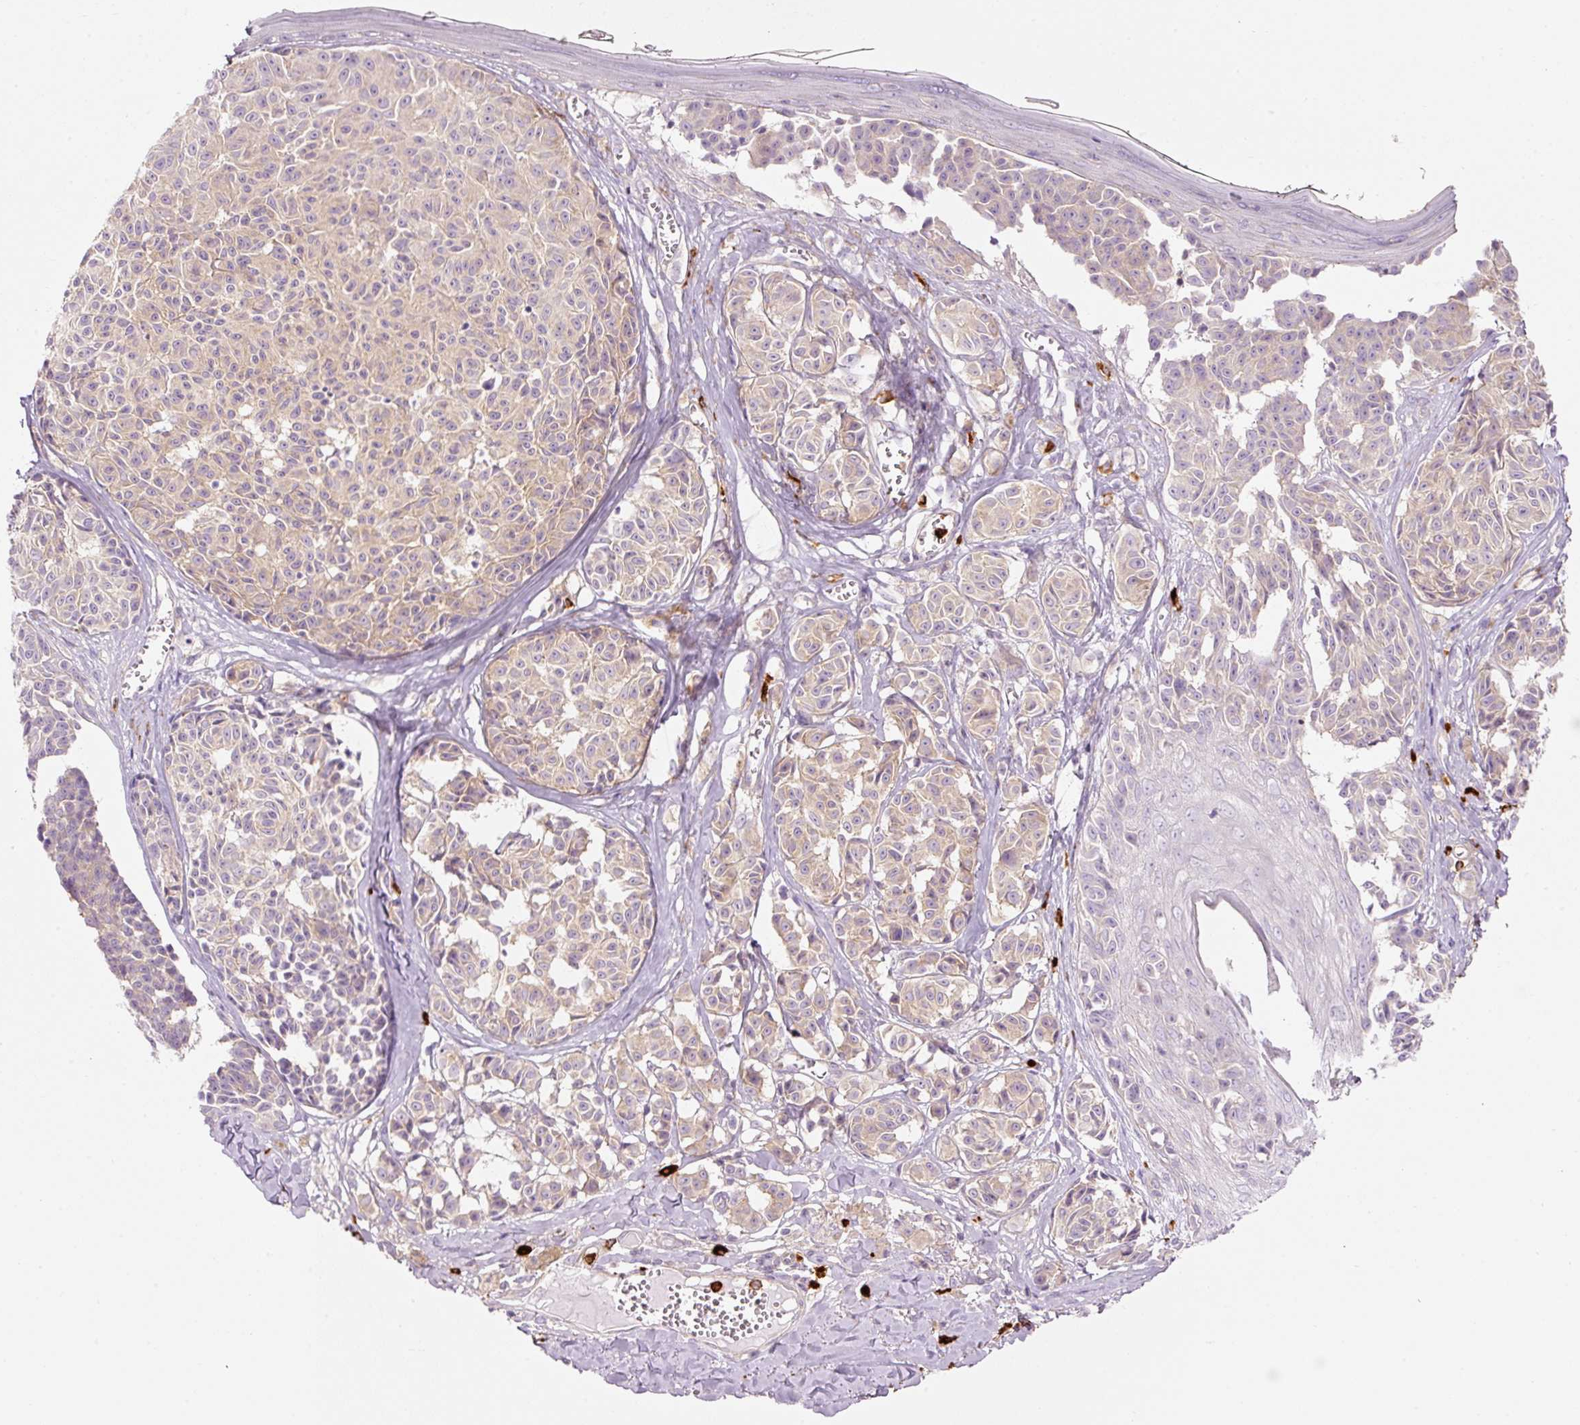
{"staining": {"intensity": "weak", "quantity": "25%-75%", "location": "cytoplasmic/membranous"}, "tissue": "melanoma", "cell_type": "Tumor cells", "image_type": "cancer", "snomed": [{"axis": "morphology", "description": "Malignant melanoma, NOS"}, {"axis": "topography", "description": "Skin"}], "caption": "Weak cytoplasmic/membranous positivity for a protein is appreciated in about 25%-75% of tumor cells of malignant melanoma using immunohistochemistry.", "gene": "MAP3K3", "patient": {"sex": "female", "age": 43}}